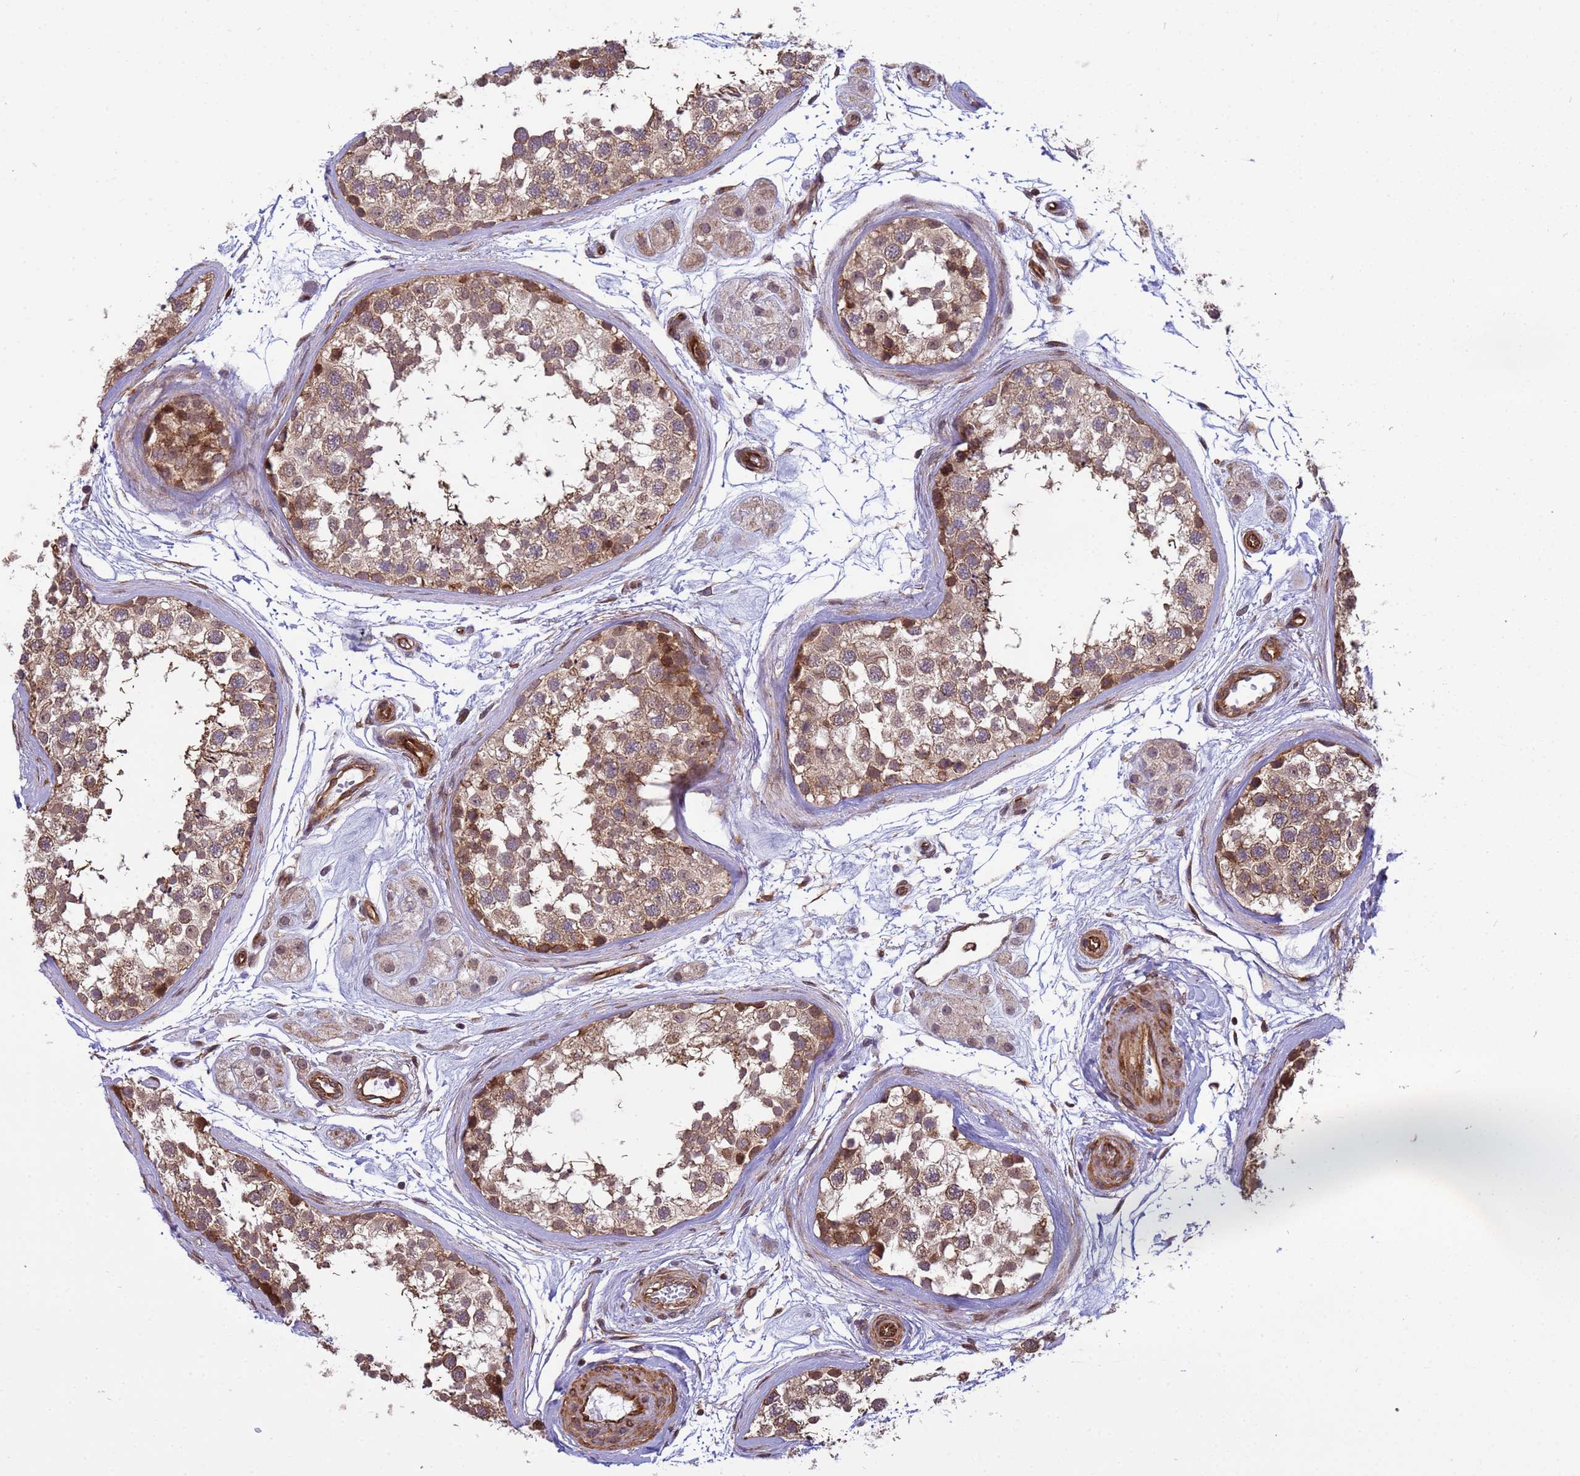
{"staining": {"intensity": "moderate", "quantity": ">75%", "location": "cytoplasmic/membranous"}, "tissue": "testis", "cell_type": "Cells in seminiferous ducts", "image_type": "normal", "snomed": [{"axis": "morphology", "description": "Normal tissue, NOS"}, {"axis": "topography", "description": "Testis"}], "caption": "Immunohistochemistry photomicrograph of normal testis: human testis stained using immunohistochemistry demonstrates medium levels of moderate protein expression localized specifically in the cytoplasmic/membranous of cells in seminiferous ducts, appearing as a cytoplasmic/membranous brown color.", "gene": "ITGB4", "patient": {"sex": "male", "age": 56}}